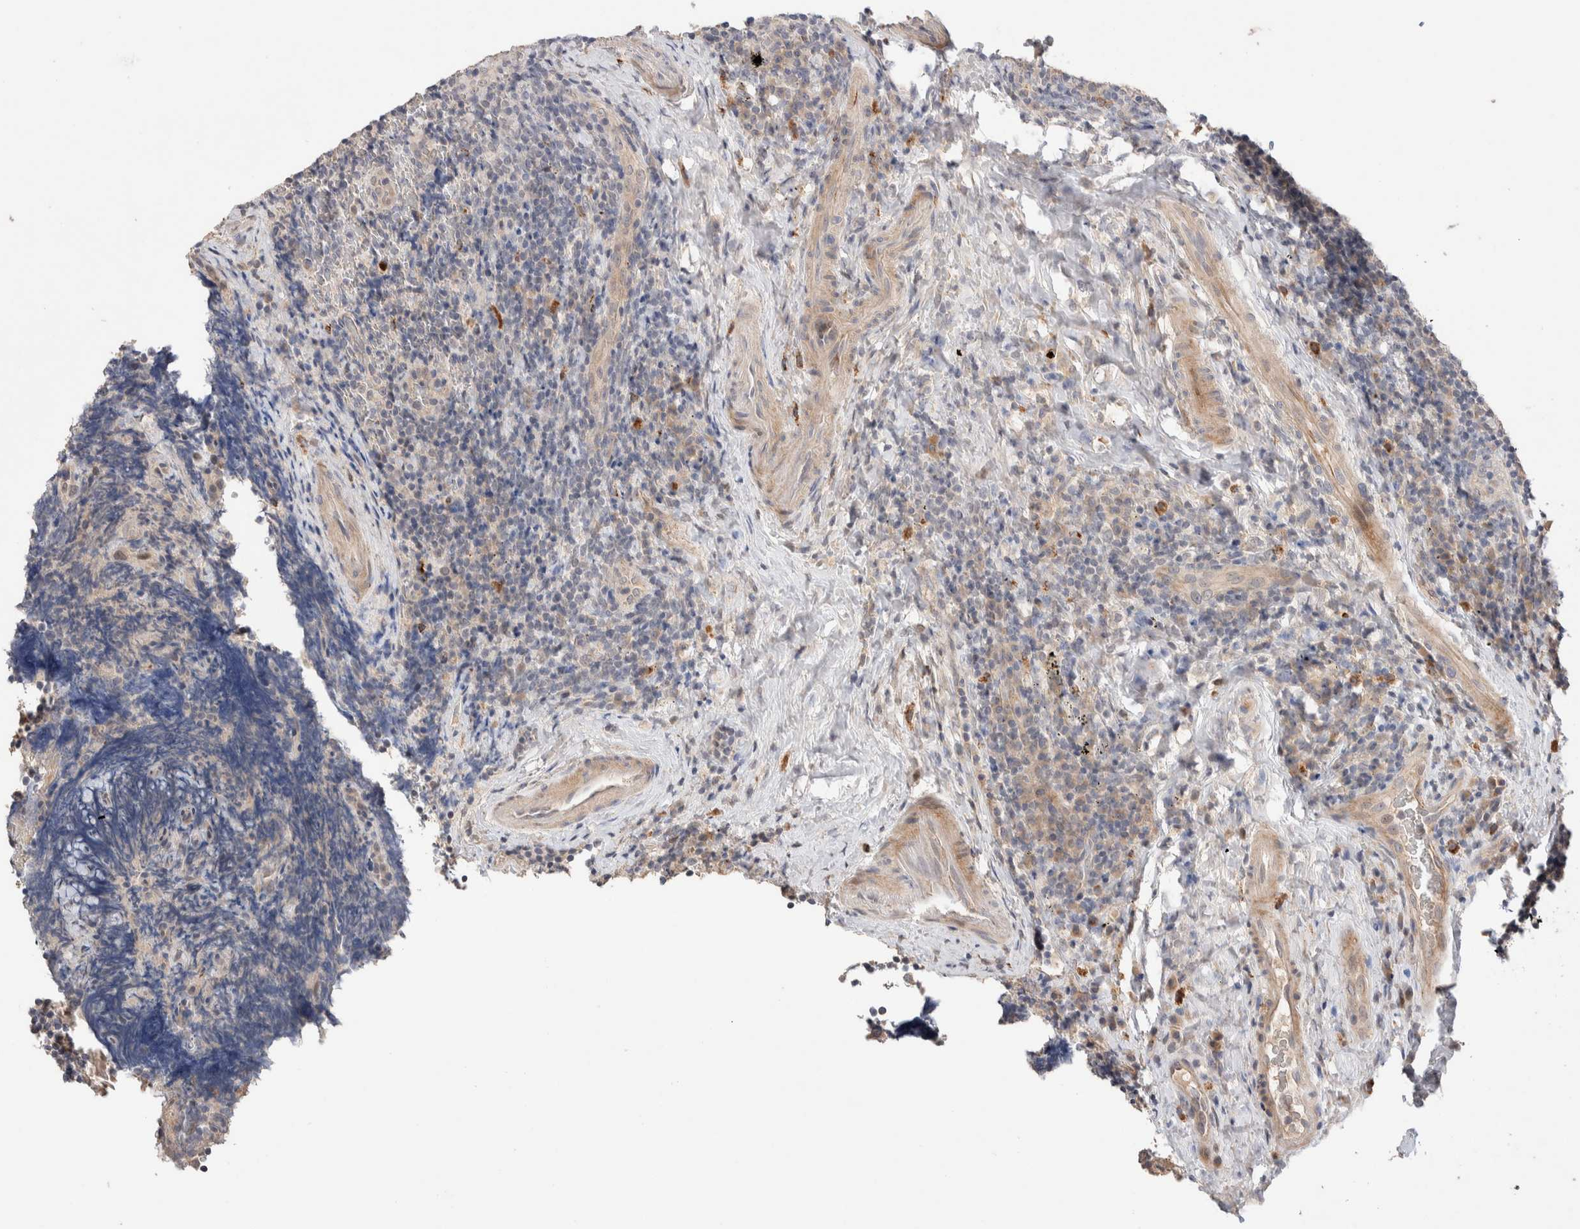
{"staining": {"intensity": "negative", "quantity": "none", "location": "none"}, "tissue": "lymphoma", "cell_type": "Tumor cells", "image_type": "cancer", "snomed": [{"axis": "morphology", "description": "Malignant lymphoma, non-Hodgkin's type, High grade"}, {"axis": "topography", "description": "Tonsil"}], "caption": "Human malignant lymphoma, non-Hodgkin's type (high-grade) stained for a protein using IHC reveals no staining in tumor cells.", "gene": "CASK", "patient": {"sex": "female", "age": 36}}